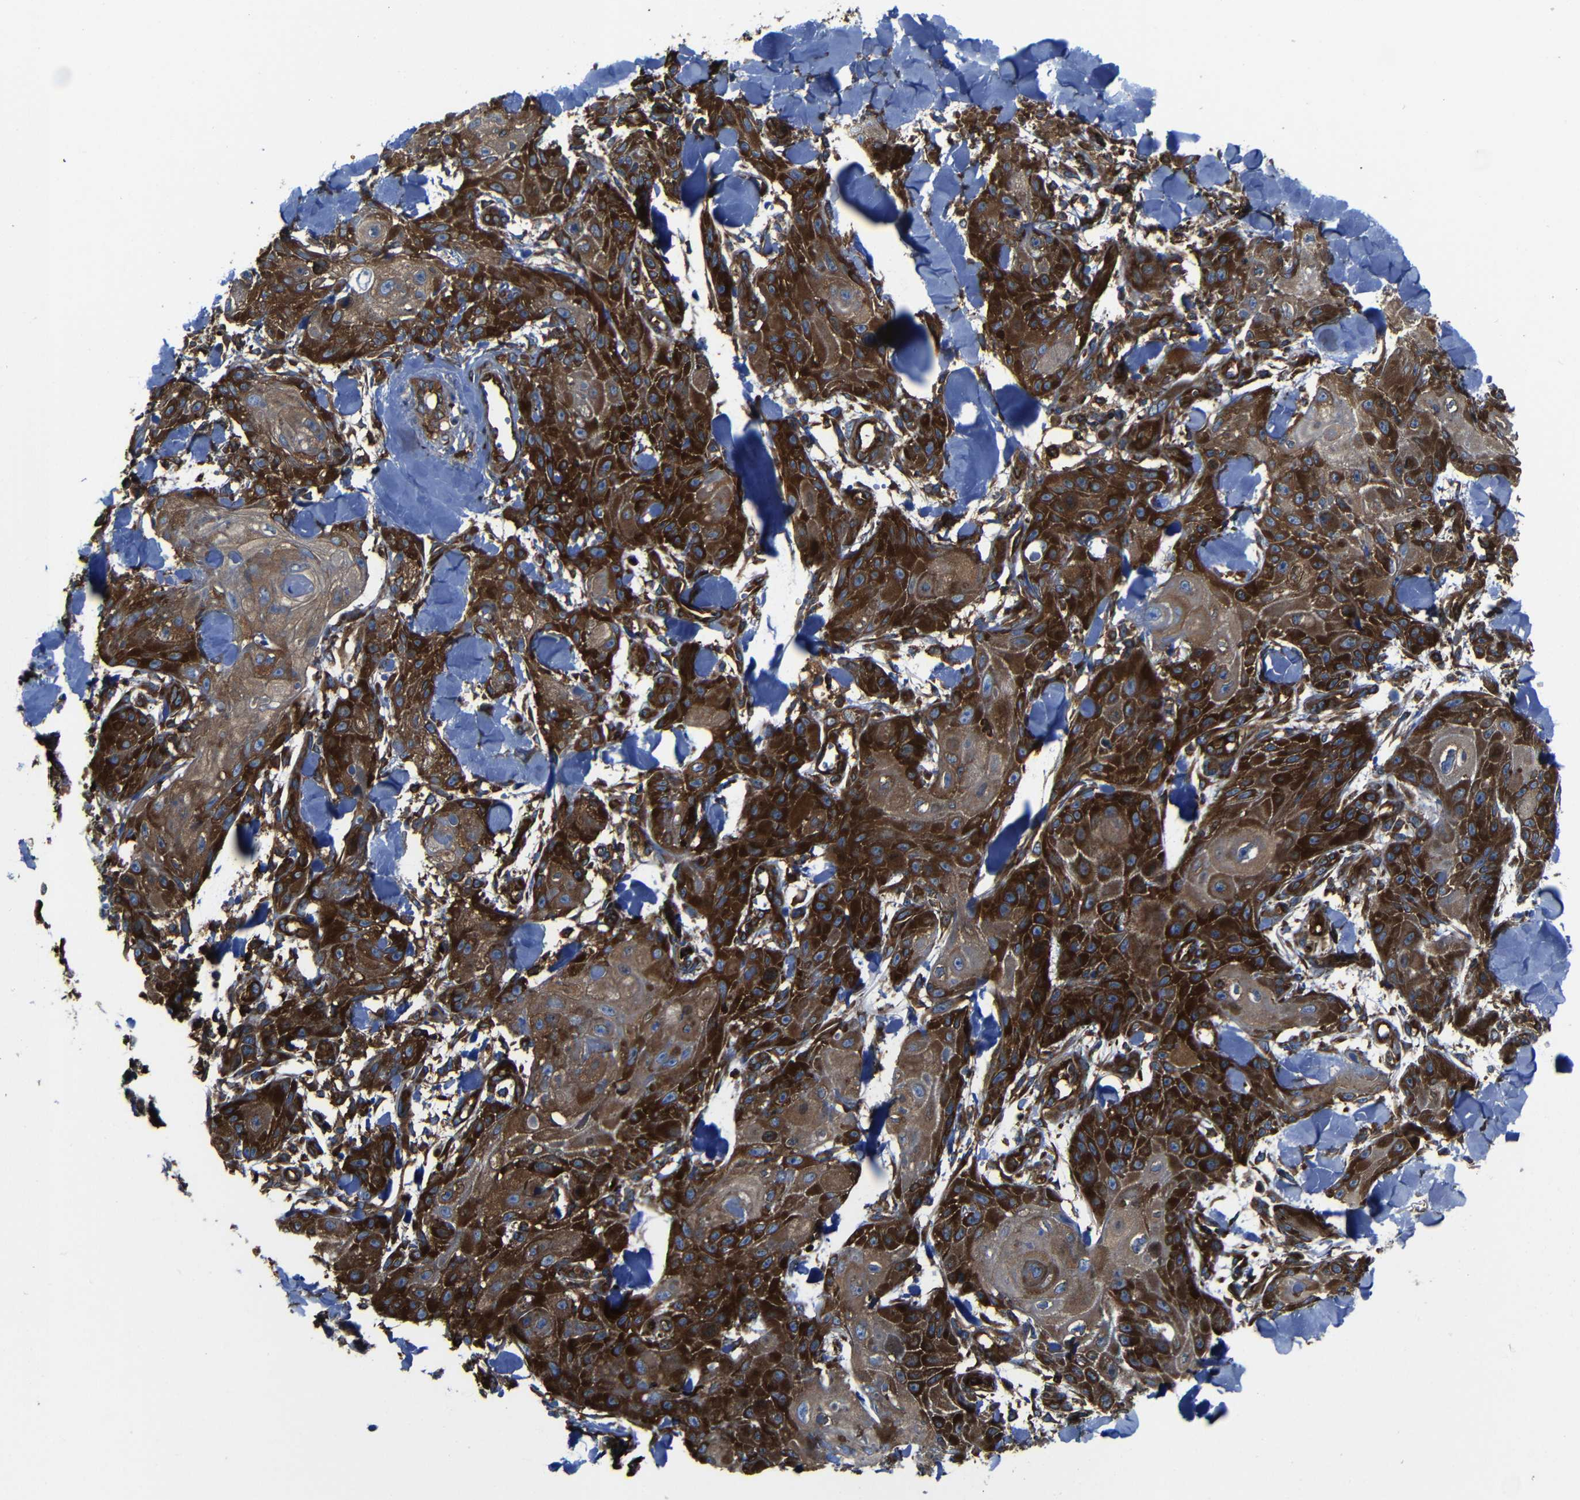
{"staining": {"intensity": "strong", "quantity": ">75%", "location": "cytoplasmic/membranous"}, "tissue": "skin cancer", "cell_type": "Tumor cells", "image_type": "cancer", "snomed": [{"axis": "morphology", "description": "Squamous cell carcinoma, NOS"}, {"axis": "topography", "description": "Skin"}], "caption": "Skin cancer tissue reveals strong cytoplasmic/membranous expression in approximately >75% of tumor cells, visualized by immunohistochemistry. The staining was performed using DAB (3,3'-diaminobenzidine) to visualize the protein expression in brown, while the nuclei were stained in blue with hematoxylin (Magnification: 20x).", "gene": "ARHGEF1", "patient": {"sex": "male", "age": 74}}